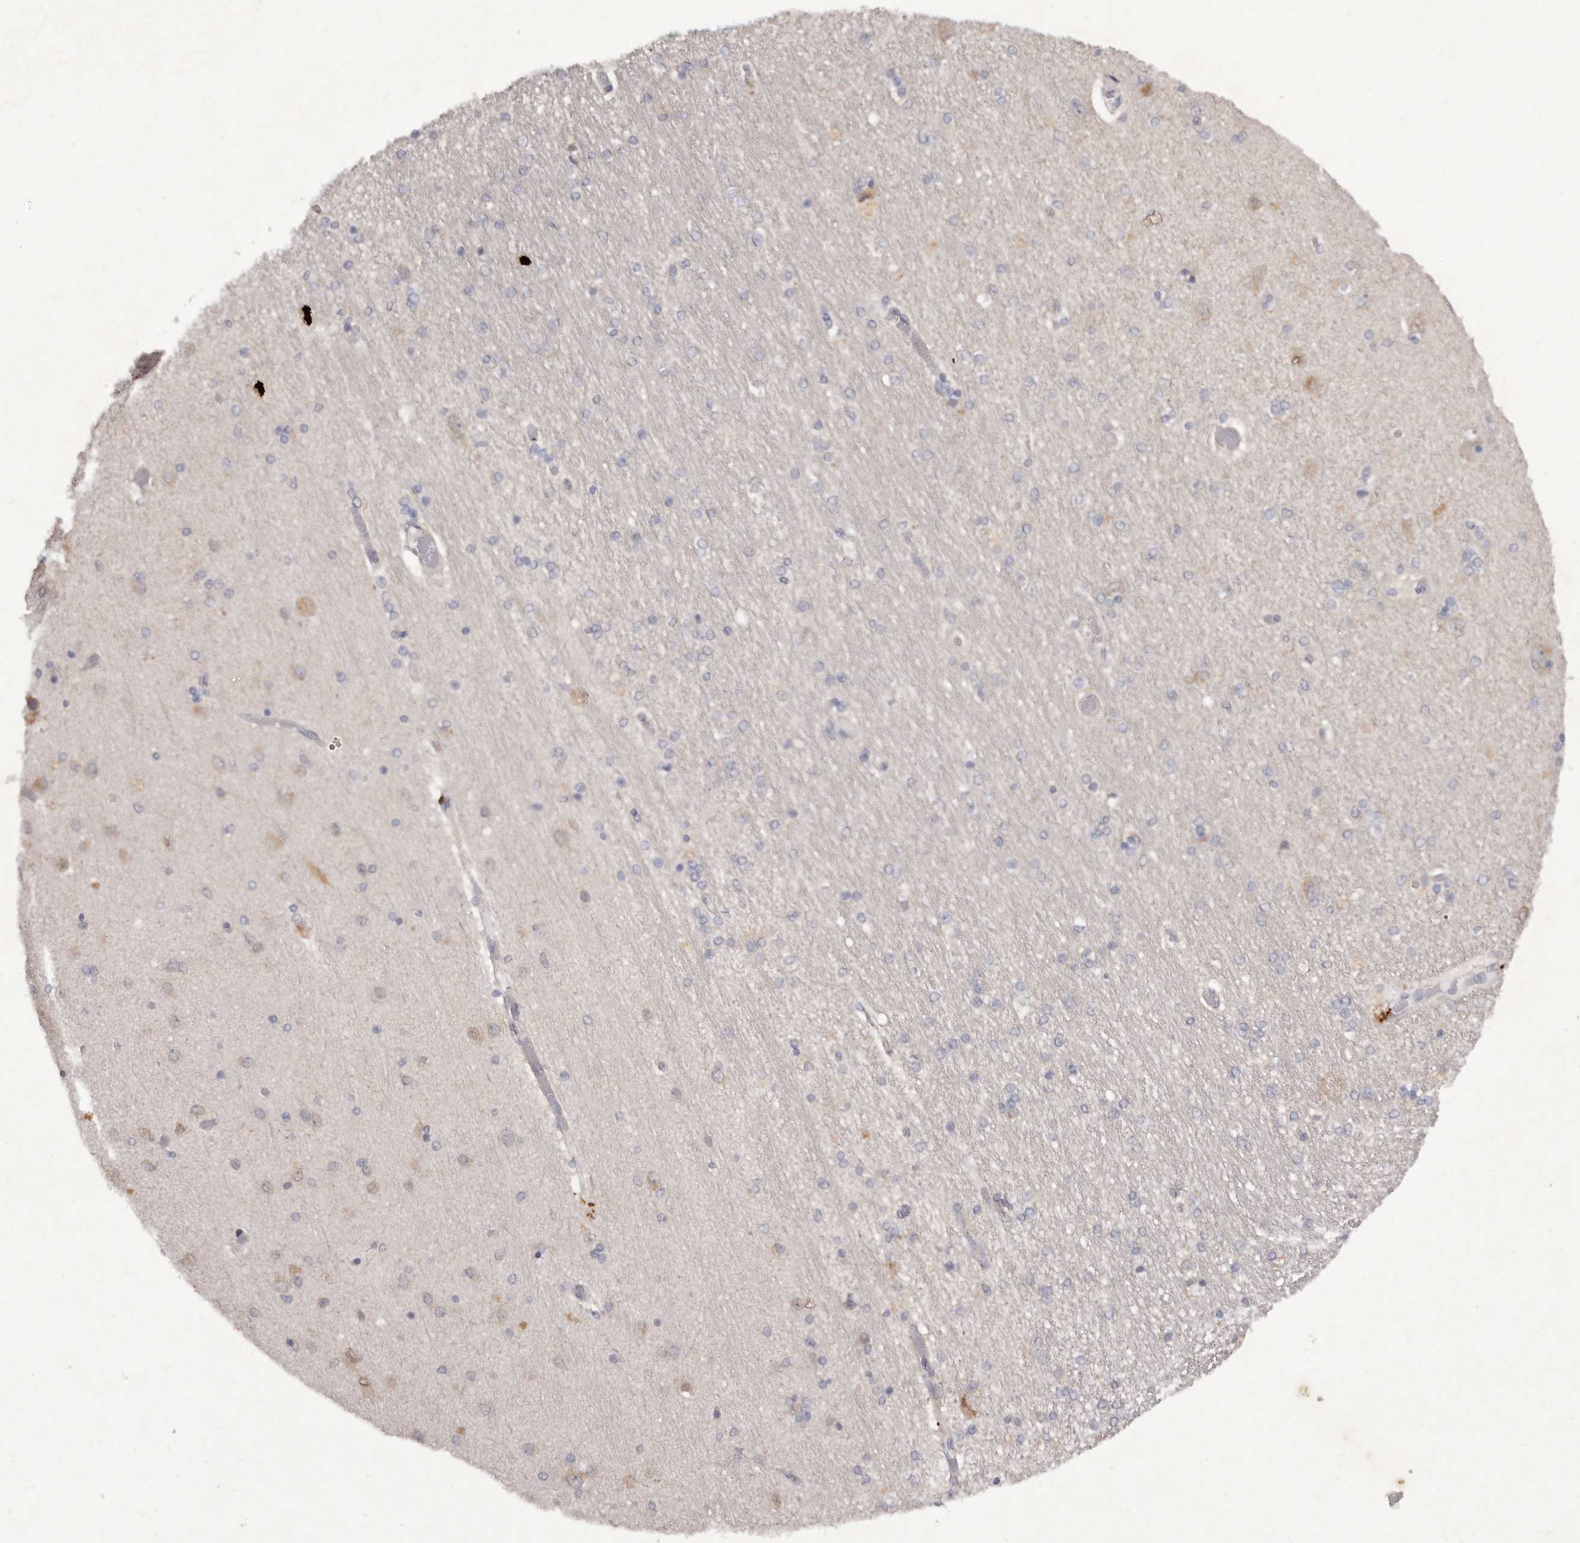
{"staining": {"intensity": "negative", "quantity": "none", "location": "none"}, "tissue": "hippocampus", "cell_type": "Glial cells", "image_type": "normal", "snomed": [{"axis": "morphology", "description": "Normal tissue, NOS"}, {"axis": "topography", "description": "Hippocampus"}], "caption": "High magnification brightfield microscopy of benign hippocampus stained with DAB (3,3'-diaminobenzidine) (brown) and counterstained with hematoxylin (blue): glial cells show no significant positivity.", "gene": "P2RX6", "patient": {"sex": "female", "age": 54}}